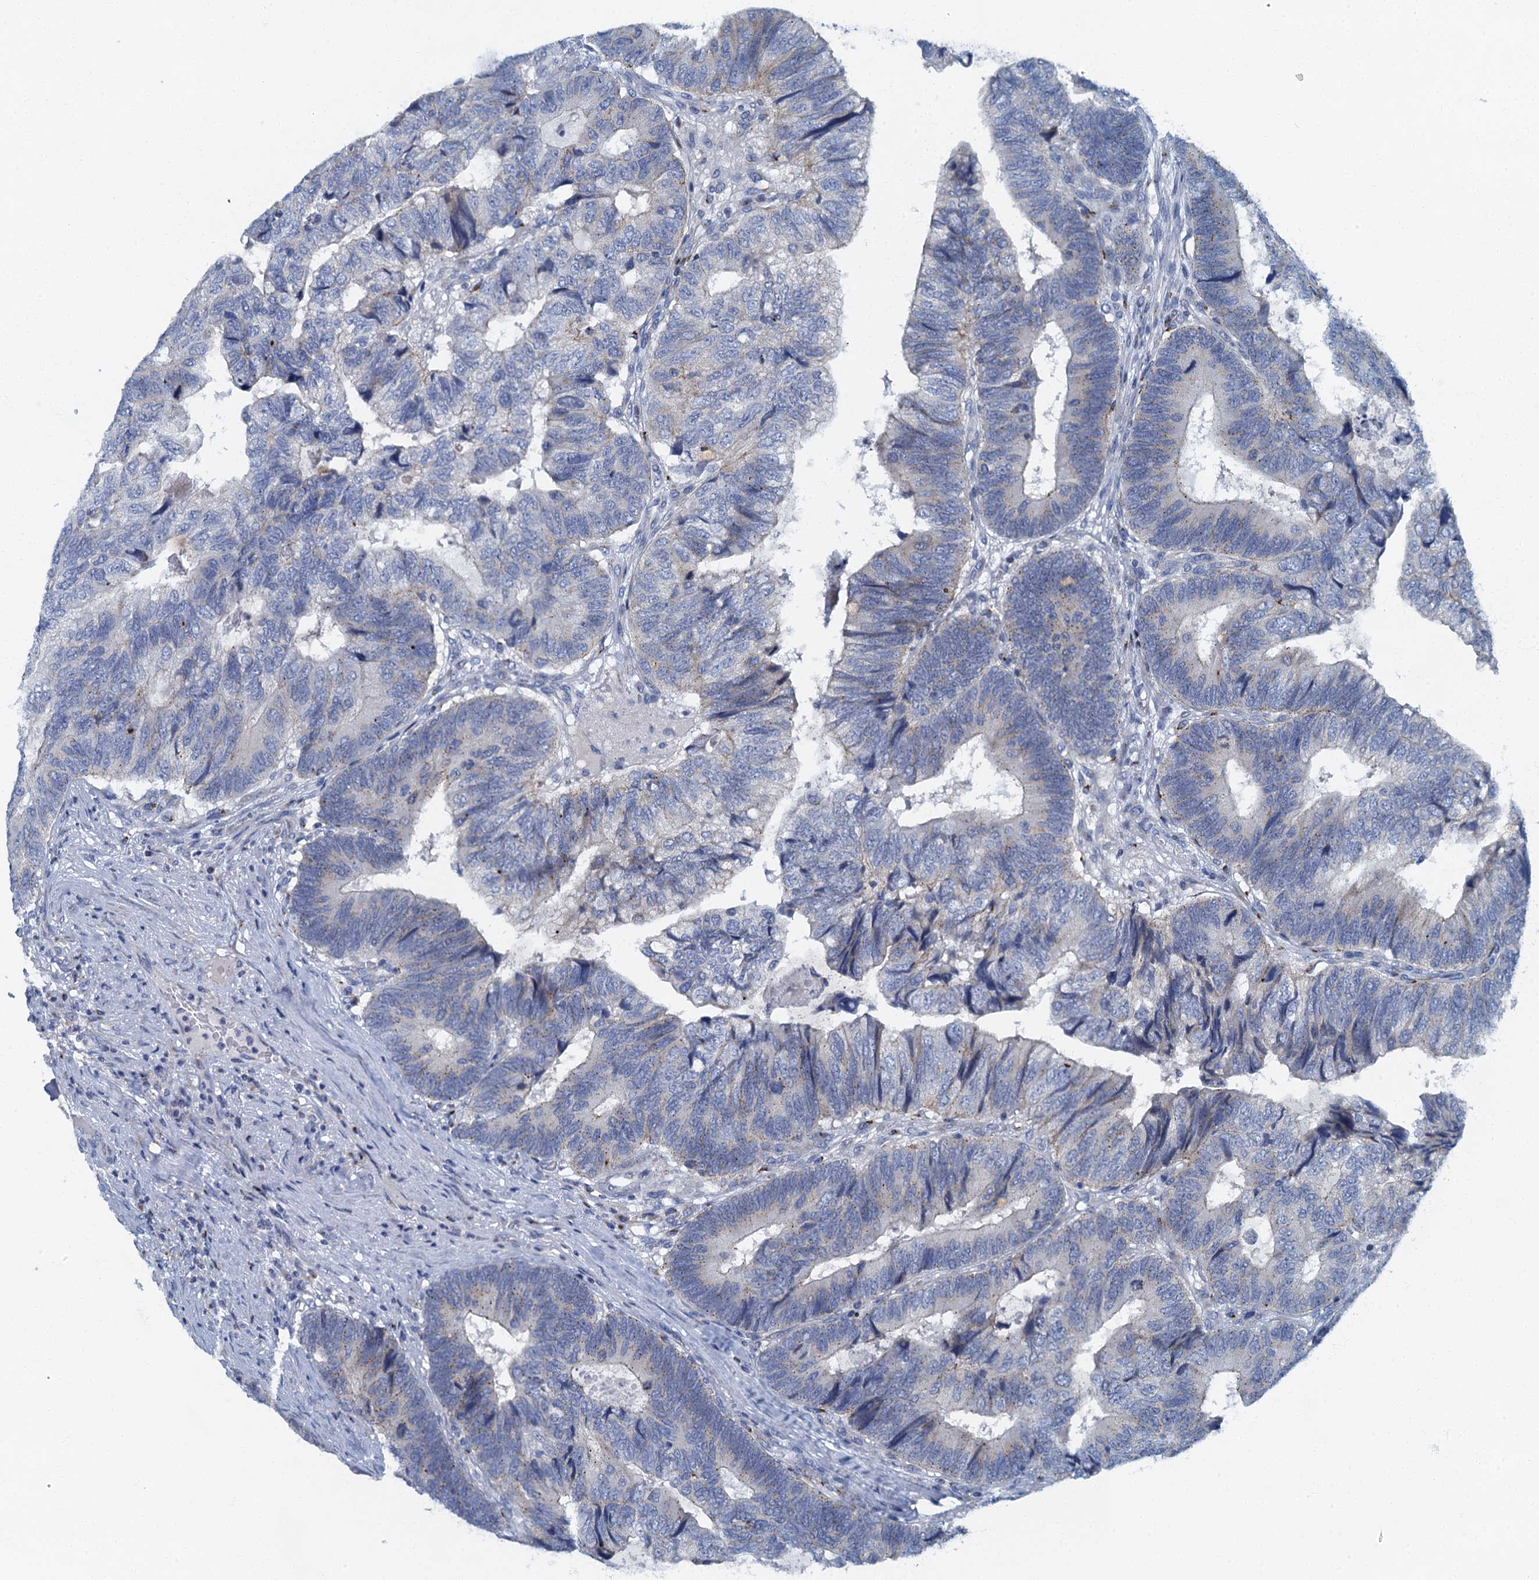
{"staining": {"intensity": "negative", "quantity": "none", "location": "none"}, "tissue": "colorectal cancer", "cell_type": "Tumor cells", "image_type": "cancer", "snomed": [{"axis": "morphology", "description": "Adenocarcinoma, NOS"}, {"axis": "topography", "description": "Colon"}], "caption": "Immunohistochemistry image of human colorectal adenocarcinoma stained for a protein (brown), which reveals no staining in tumor cells.", "gene": "LYPD3", "patient": {"sex": "female", "age": 67}}